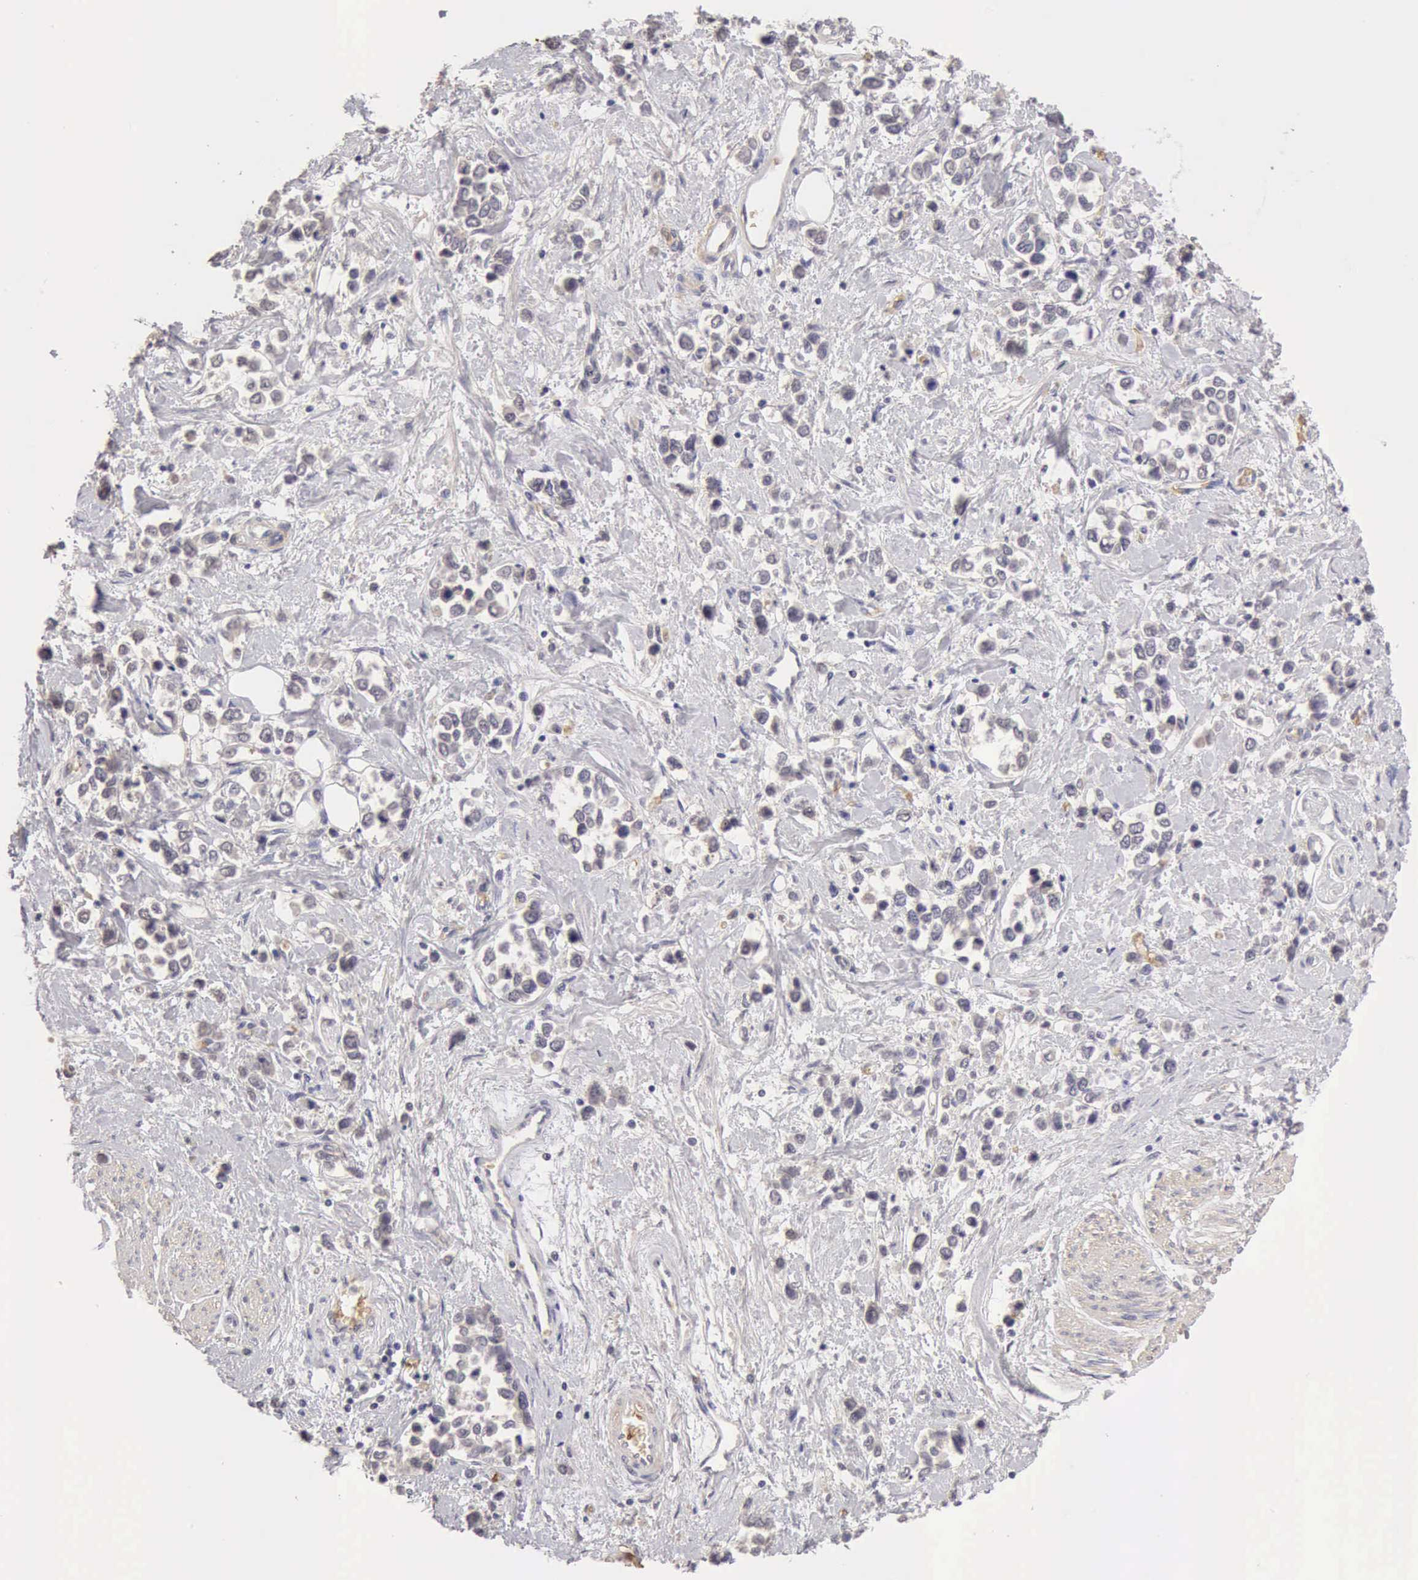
{"staining": {"intensity": "negative", "quantity": "none", "location": "none"}, "tissue": "stomach cancer", "cell_type": "Tumor cells", "image_type": "cancer", "snomed": [{"axis": "morphology", "description": "Adenocarcinoma, NOS"}, {"axis": "topography", "description": "Stomach, upper"}], "caption": "A histopathology image of human adenocarcinoma (stomach) is negative for staining in tumor cells. (DAB (3,3'-diaminobenzidine) immunohistochemistry, high magnification).", "gene": "CFI", "patient": {"sex": "male", "age": 76}}